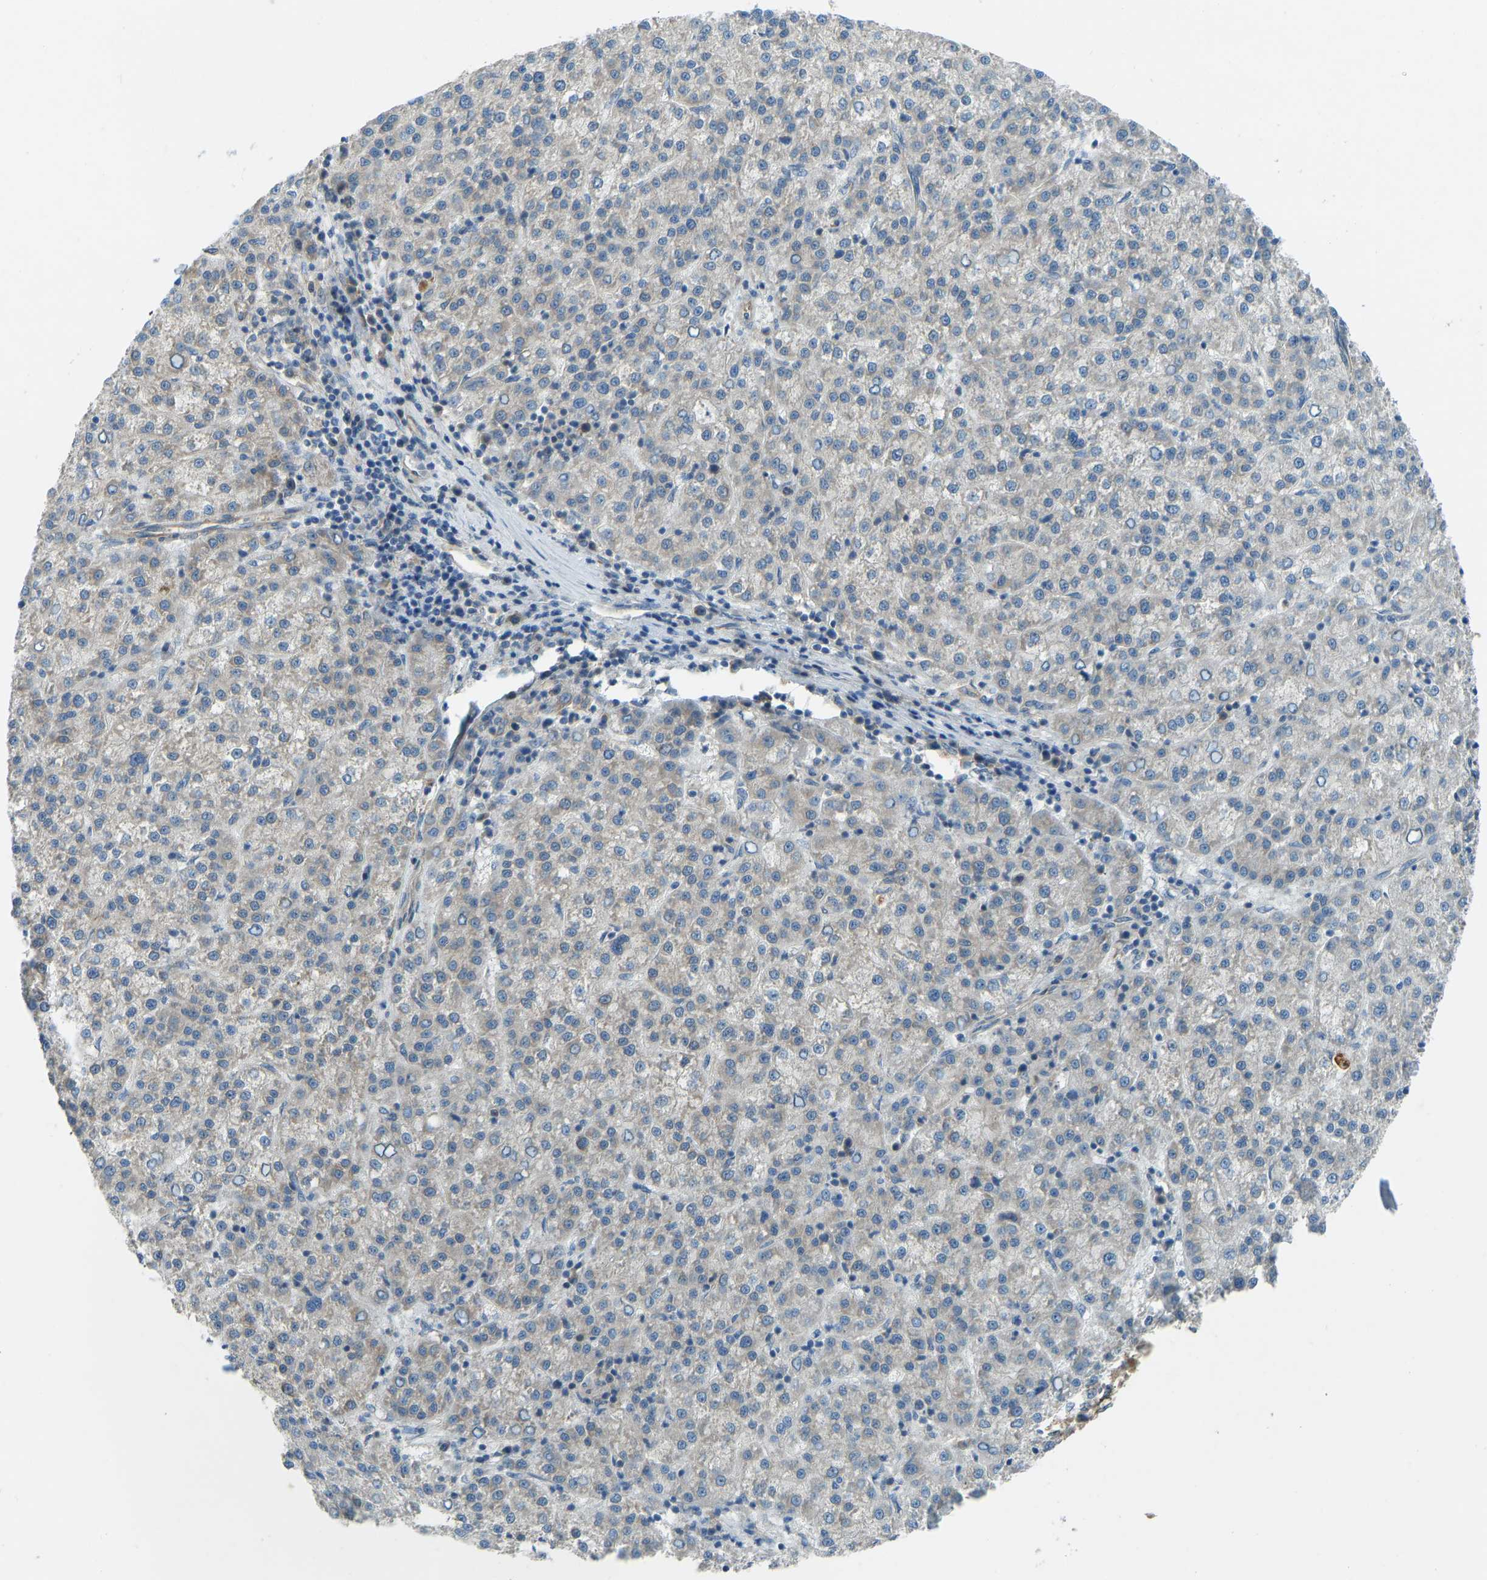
{"staining": {"intensity": "weak", "quantity": "<25%", "location": "cytoplasmic/membranous"}, "tissue": "liver cancer", "cell_type": "Tumor cells", "image_type": "cancer", "snomed": [{"axis": "morphology", "description": "Carcinoma, Hepatocellular, NOS"}, {"axis": "topography", "description": "Liver"}], "caption": "High magnification brightfield microscopy of liver hepatocellular carcinoma stained with DAB (brown) and counterstained with hematoxylin (blue): tumor cells show no significant positivity.", "gene": "STAU2", "patient": {"sex": "female", "age": 58}}